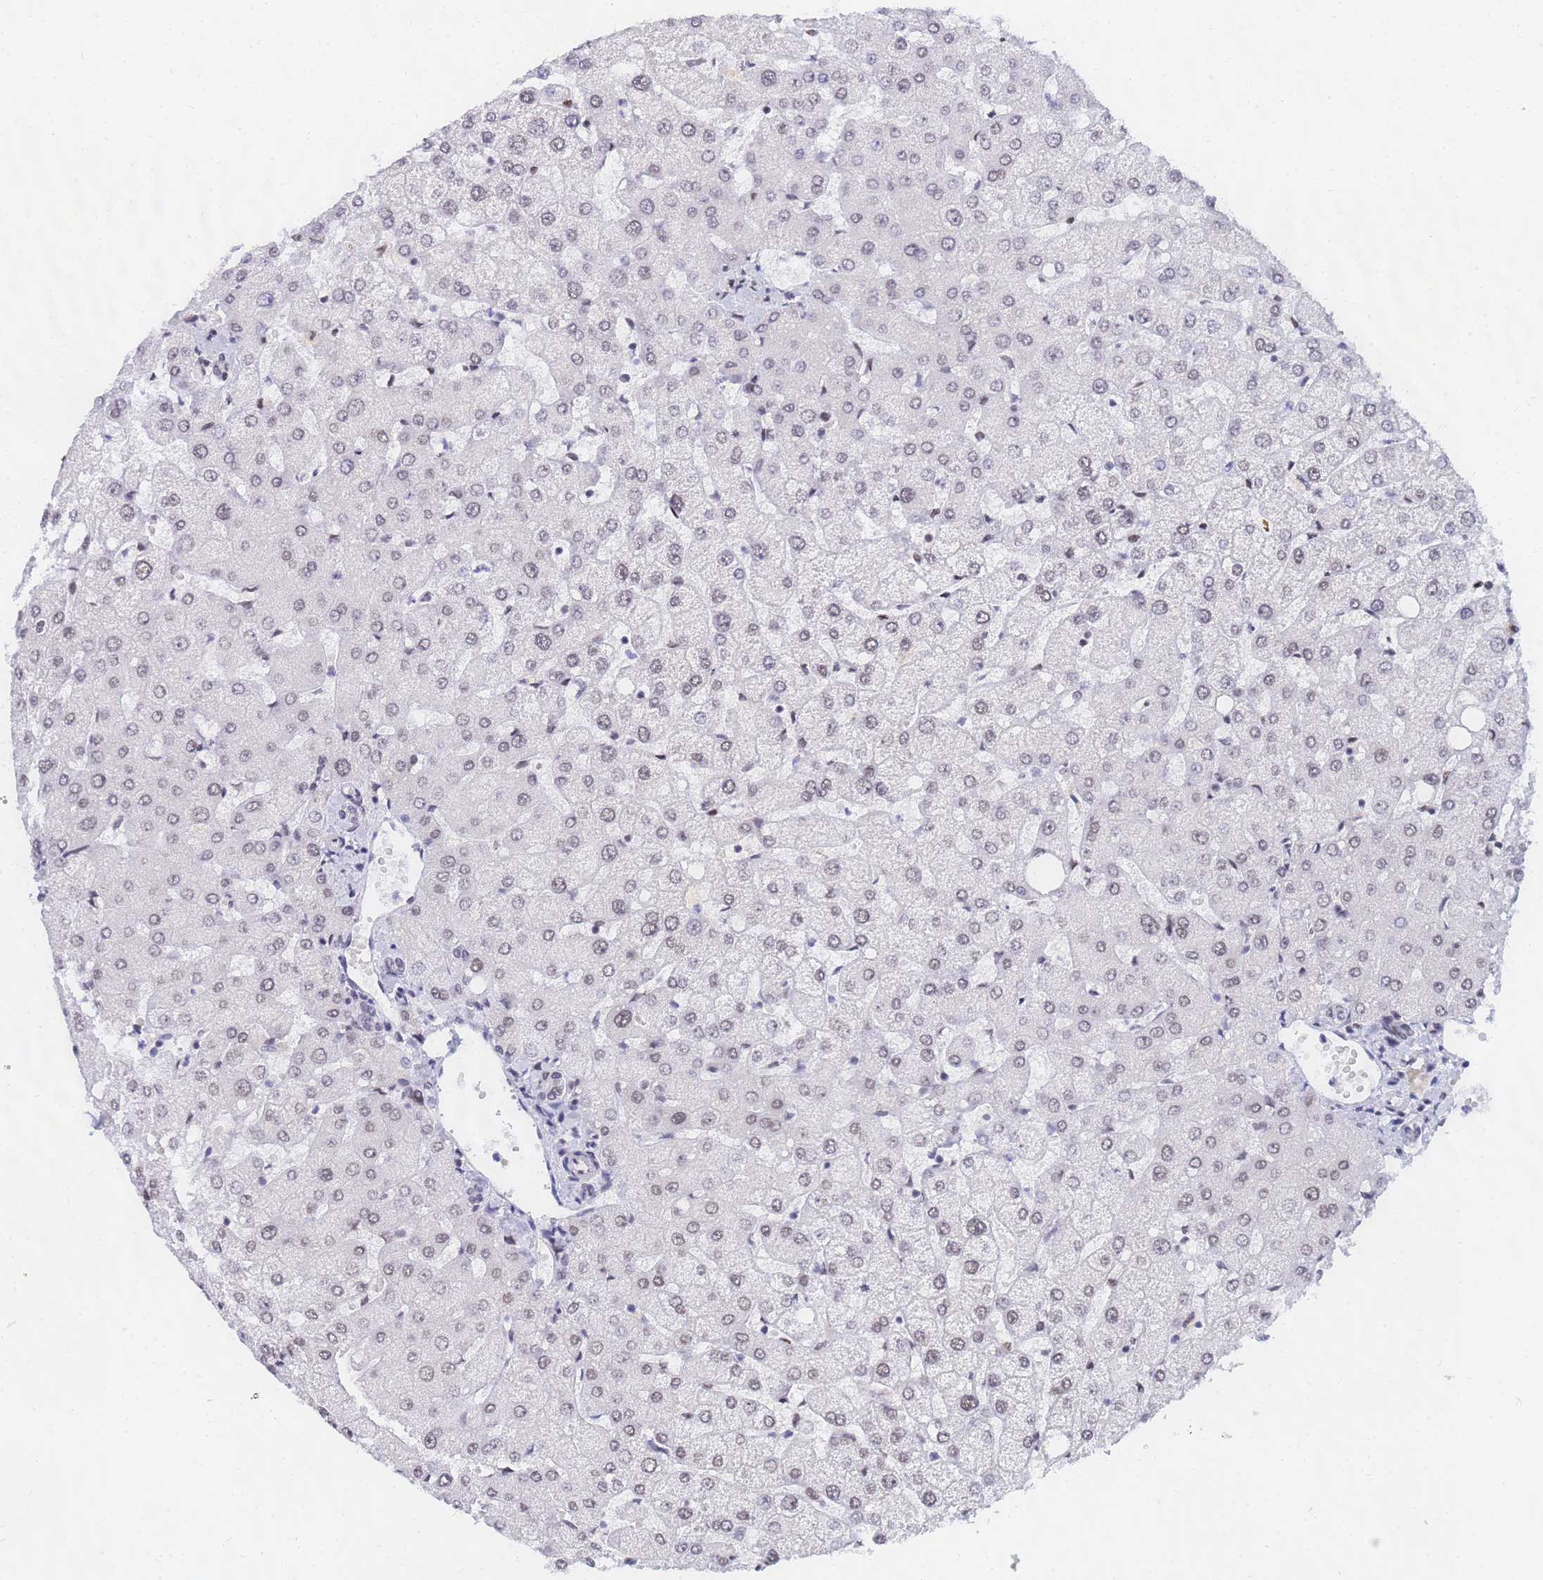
{"staining": {"intensity": "weak", "quantity": "25%-75%", "location": "nuclear"}, "tissue": "liver", "cell_type": "Cholangiocytes", "image_type": "normal", "snomed": [{"axis": "morphology", "description": "Normal tissue, NOS"}, {"axis": "topography", "description": "Liver"}], "caption": "Benign liver shows weak nuclear expression in approximately 25%-75% of cholangiocytes, visualized by immunohistochemistry.", "gene": "CKMT1A", "patient": {"sex": "female", "age": 54}}